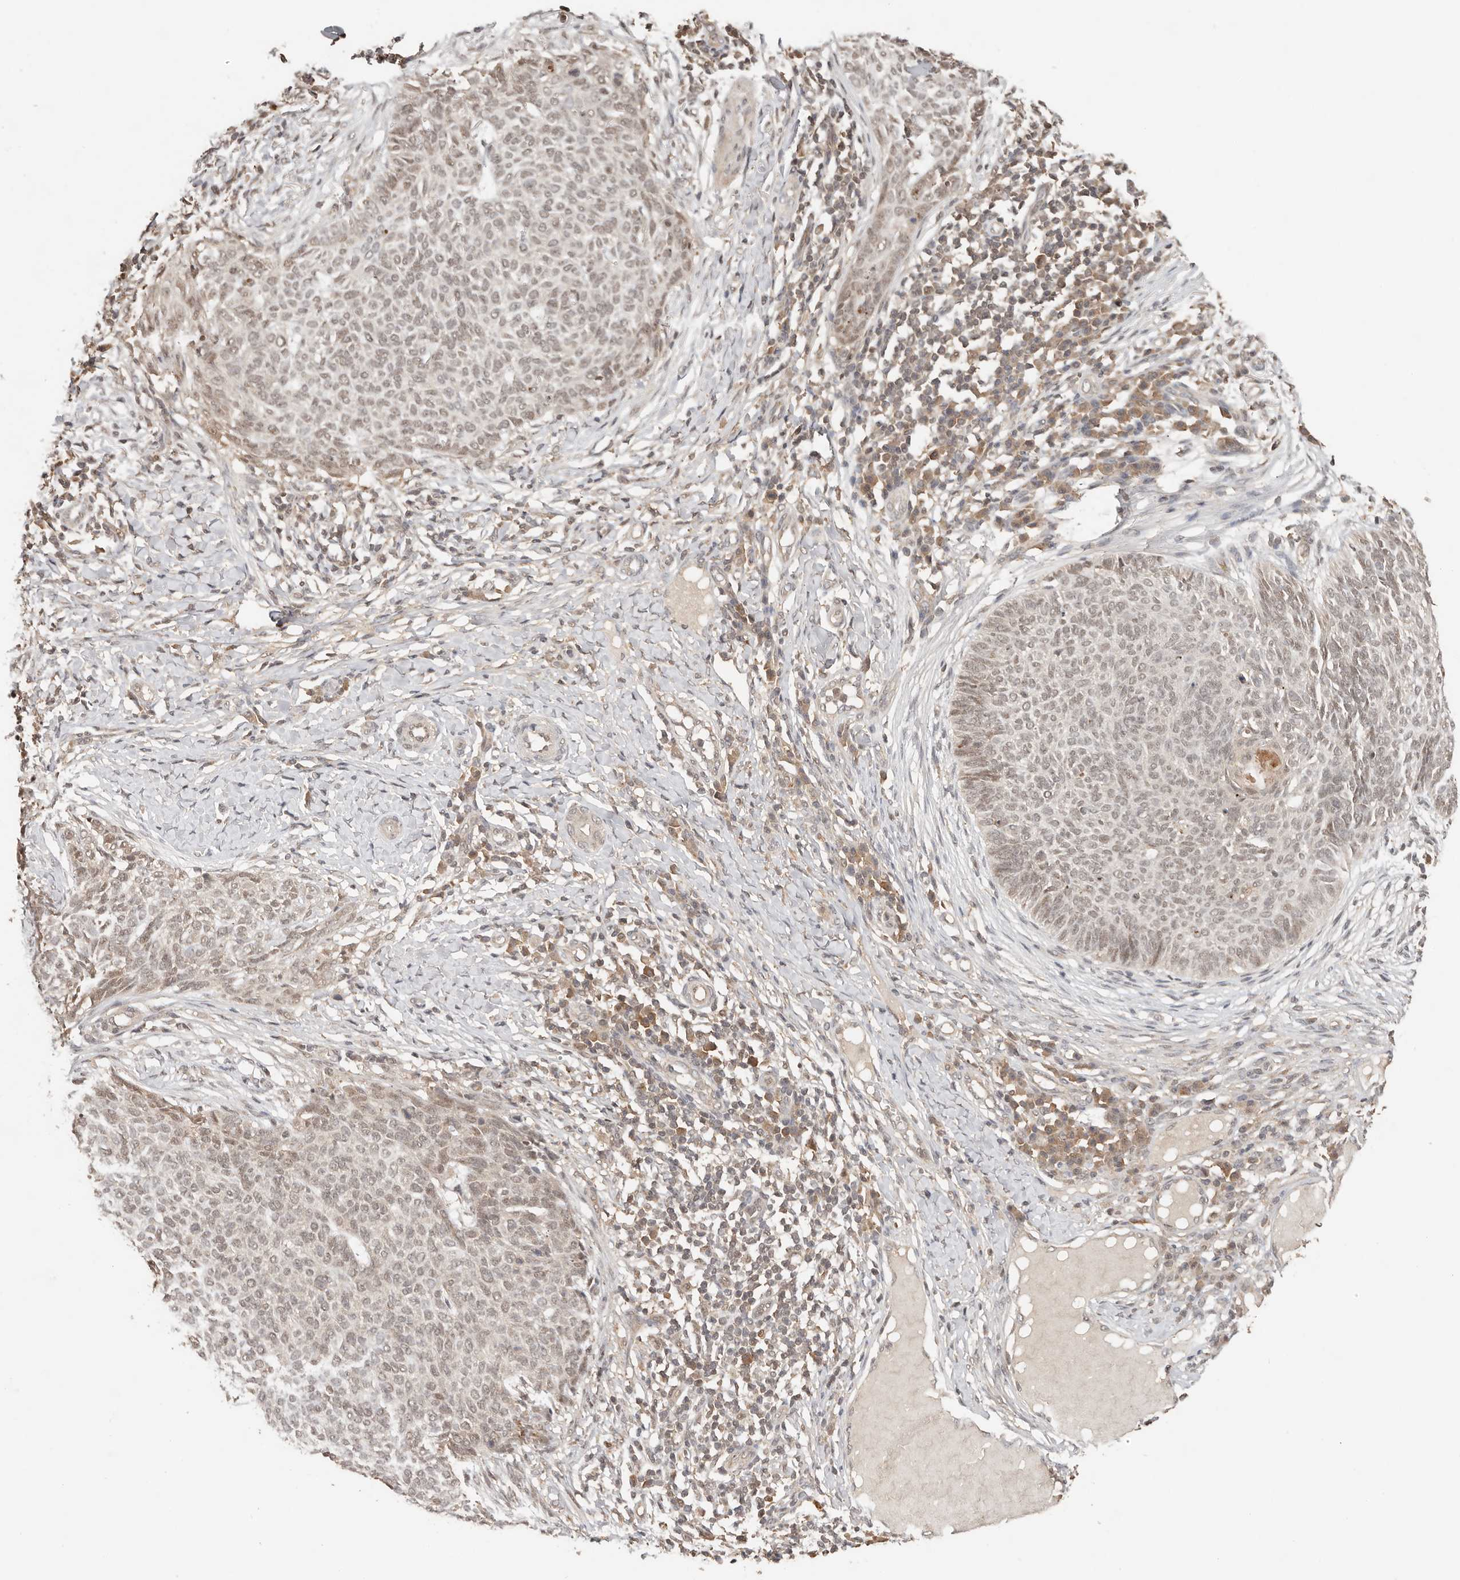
{"staining": {"intensity": "weak", "quantity": "25%-75%", "location": "nuclear"}, "tissue": "skin cancer", "cell_type": "Tumor cells", "image_type": "cancer", "snomed": [{"axis": "morphology", "description": "Normal tissue, NOS"}, {"axis": "morphology", "description": "Basal cell carcinoma"}, {"axis": "topography", "description": "Skin"}], "caption": "IHC (DAB) staining of human skin cancer exhibits weak nuclear protein staining in approximately 25%-75% of tumor cells.", "gene": "PSMA5", "patient": {"sex": "male", "age": 50}}